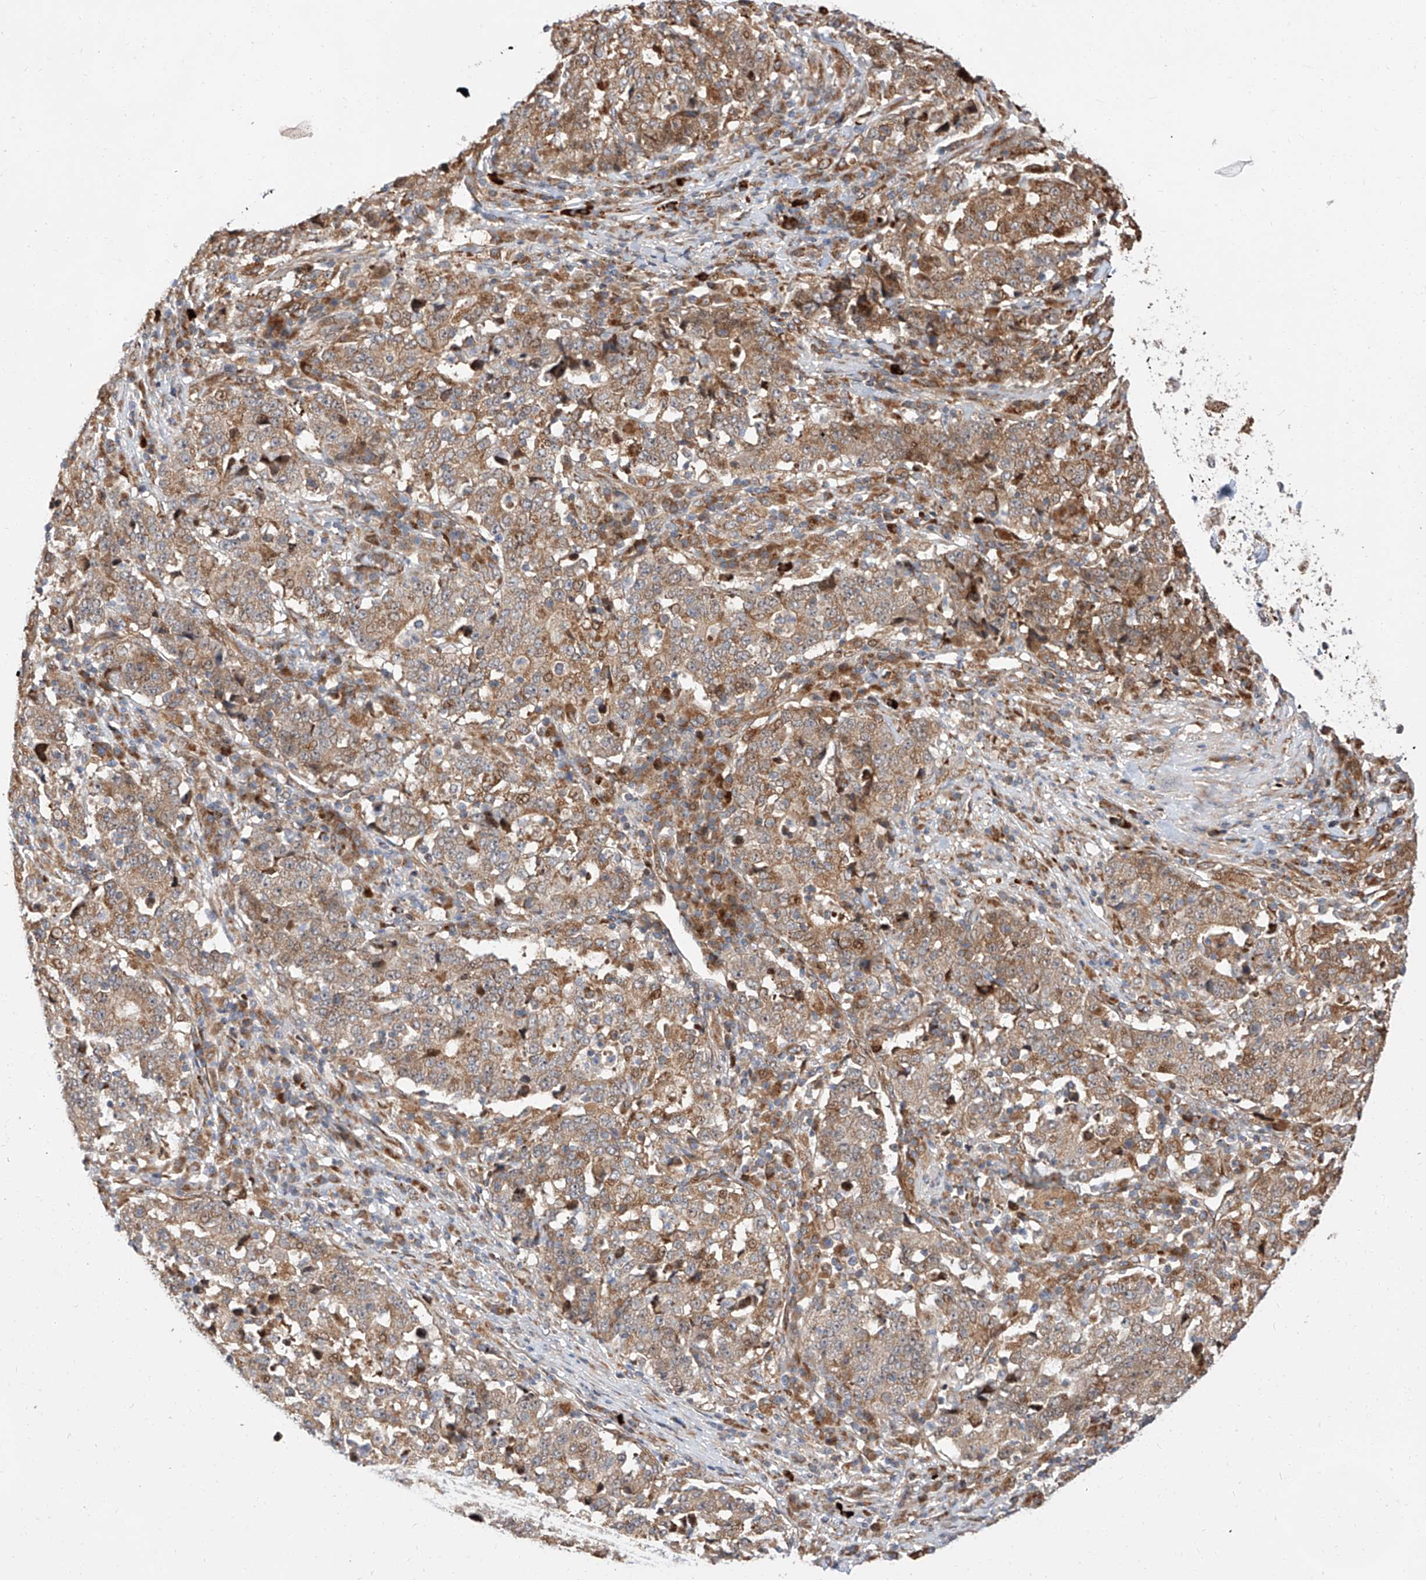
{"staining": {"intensity": "moderate", "quantity": ">75%", "location": "cytoplasmic/membranous"}, "tissue": "stomach cancer", "cell_type": "Tumor cells", "image_type": "cancer", "snomed": [{"axis": "morphology", "description": "Adenocarcinoma, NOS"}, {"axis": "topography", "description": "Stomach"}], "caption": "Immunohistochemical staining of adenocarcinoma (stomach) displays moderate cytoplasmic/membranous protein expression in approximately >75% of tumor cells. The staining was performed using DAB, with brown indicating positive protein expression. Nuclei are stained blue with hematoxylin.", "gene": "DIRAS3", "patient": {"sex": "male", "age": 59}}